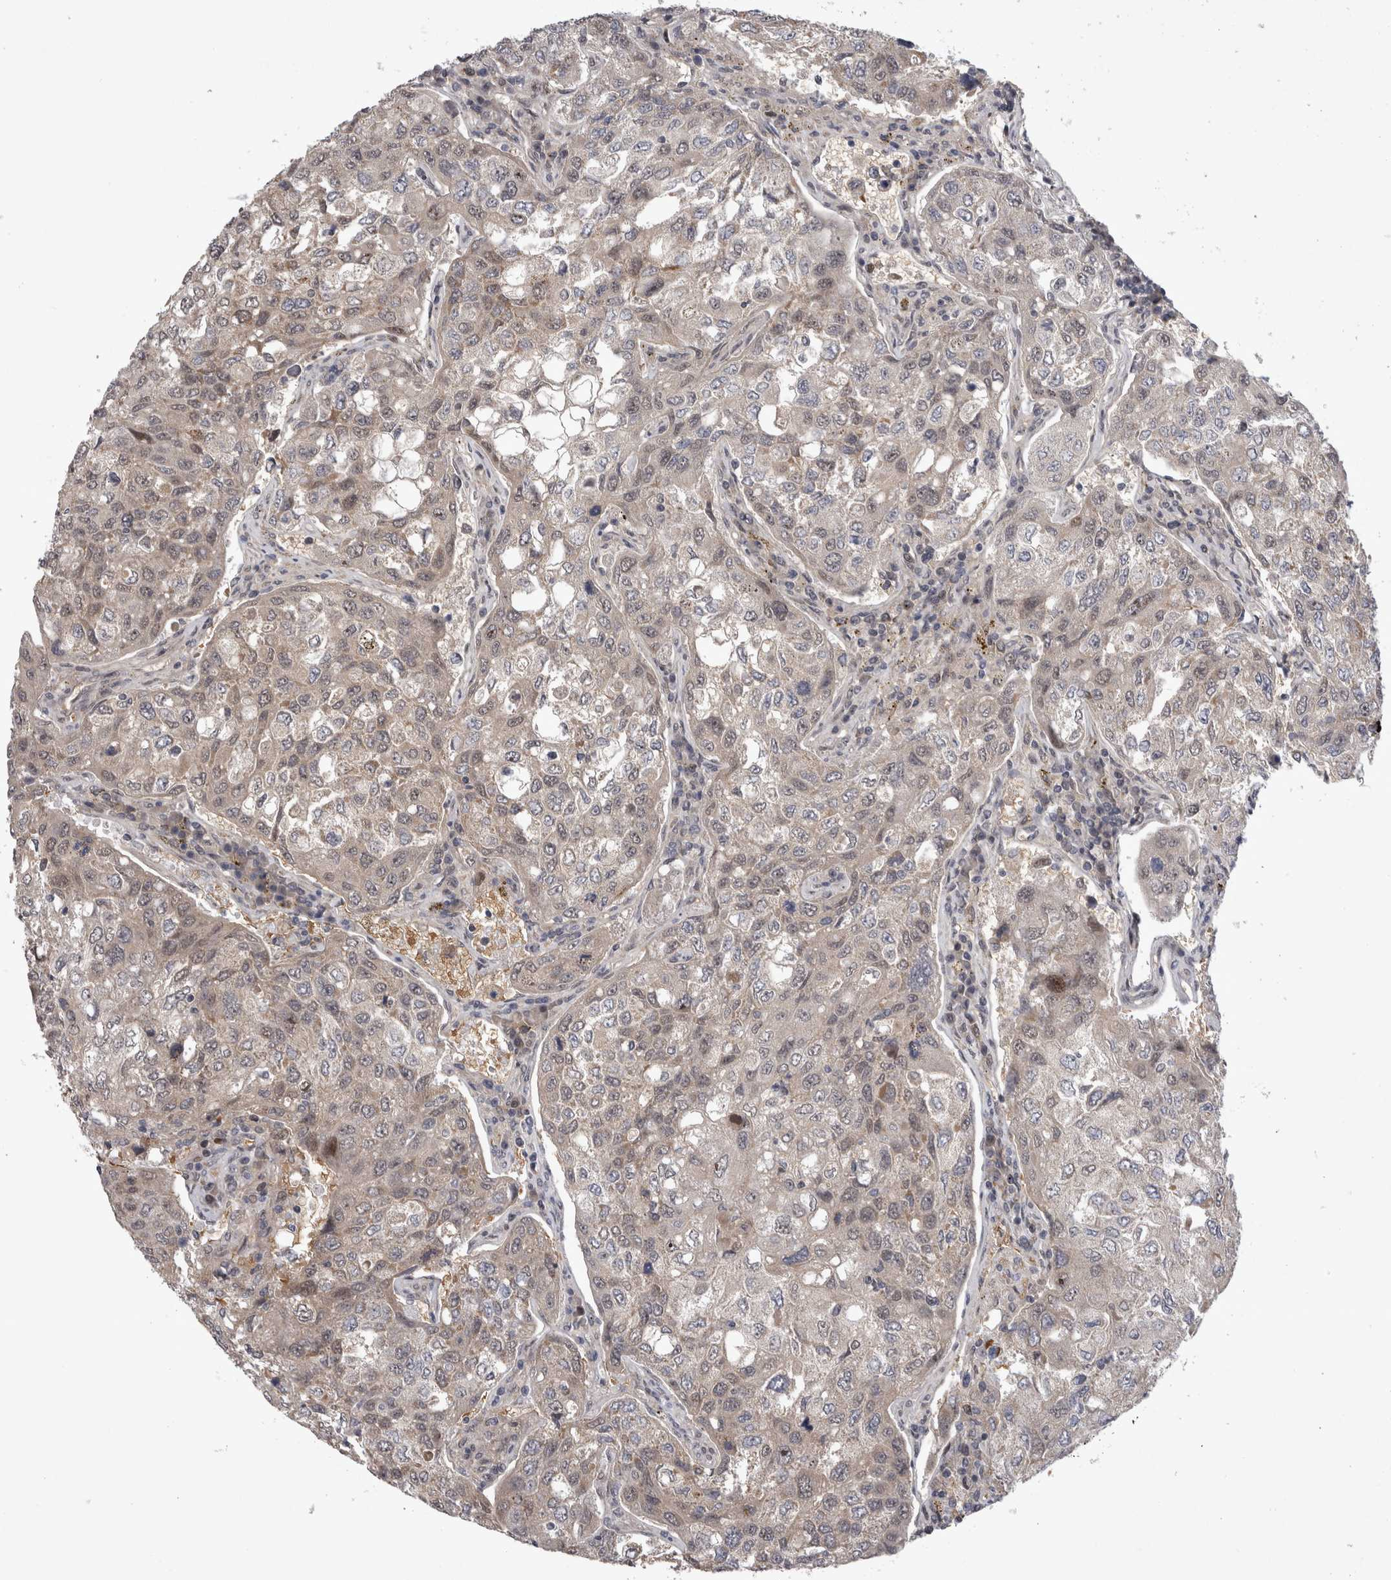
{"staining": {"intensity": "weak", "quantity": "<25%", "location": "cytoplasmic/membranous"}, "tissue": "urothelial cancer", "cell_type": "Tumor cells", "image_type": "cancer", "snomed": [{"axis": "morphology", "description": "Urothelial carcinoma, High grade"}, {"axis": "topography", "description": "Lymph node"}, {"axis": "topography", "description": "Urinary bladder"}], "caption": "Tumor cells show no significant protein expression in high-grade urothelial carcinoma.", "gene": "IFI44", "patient": {"sex": "male", "age": 51}}